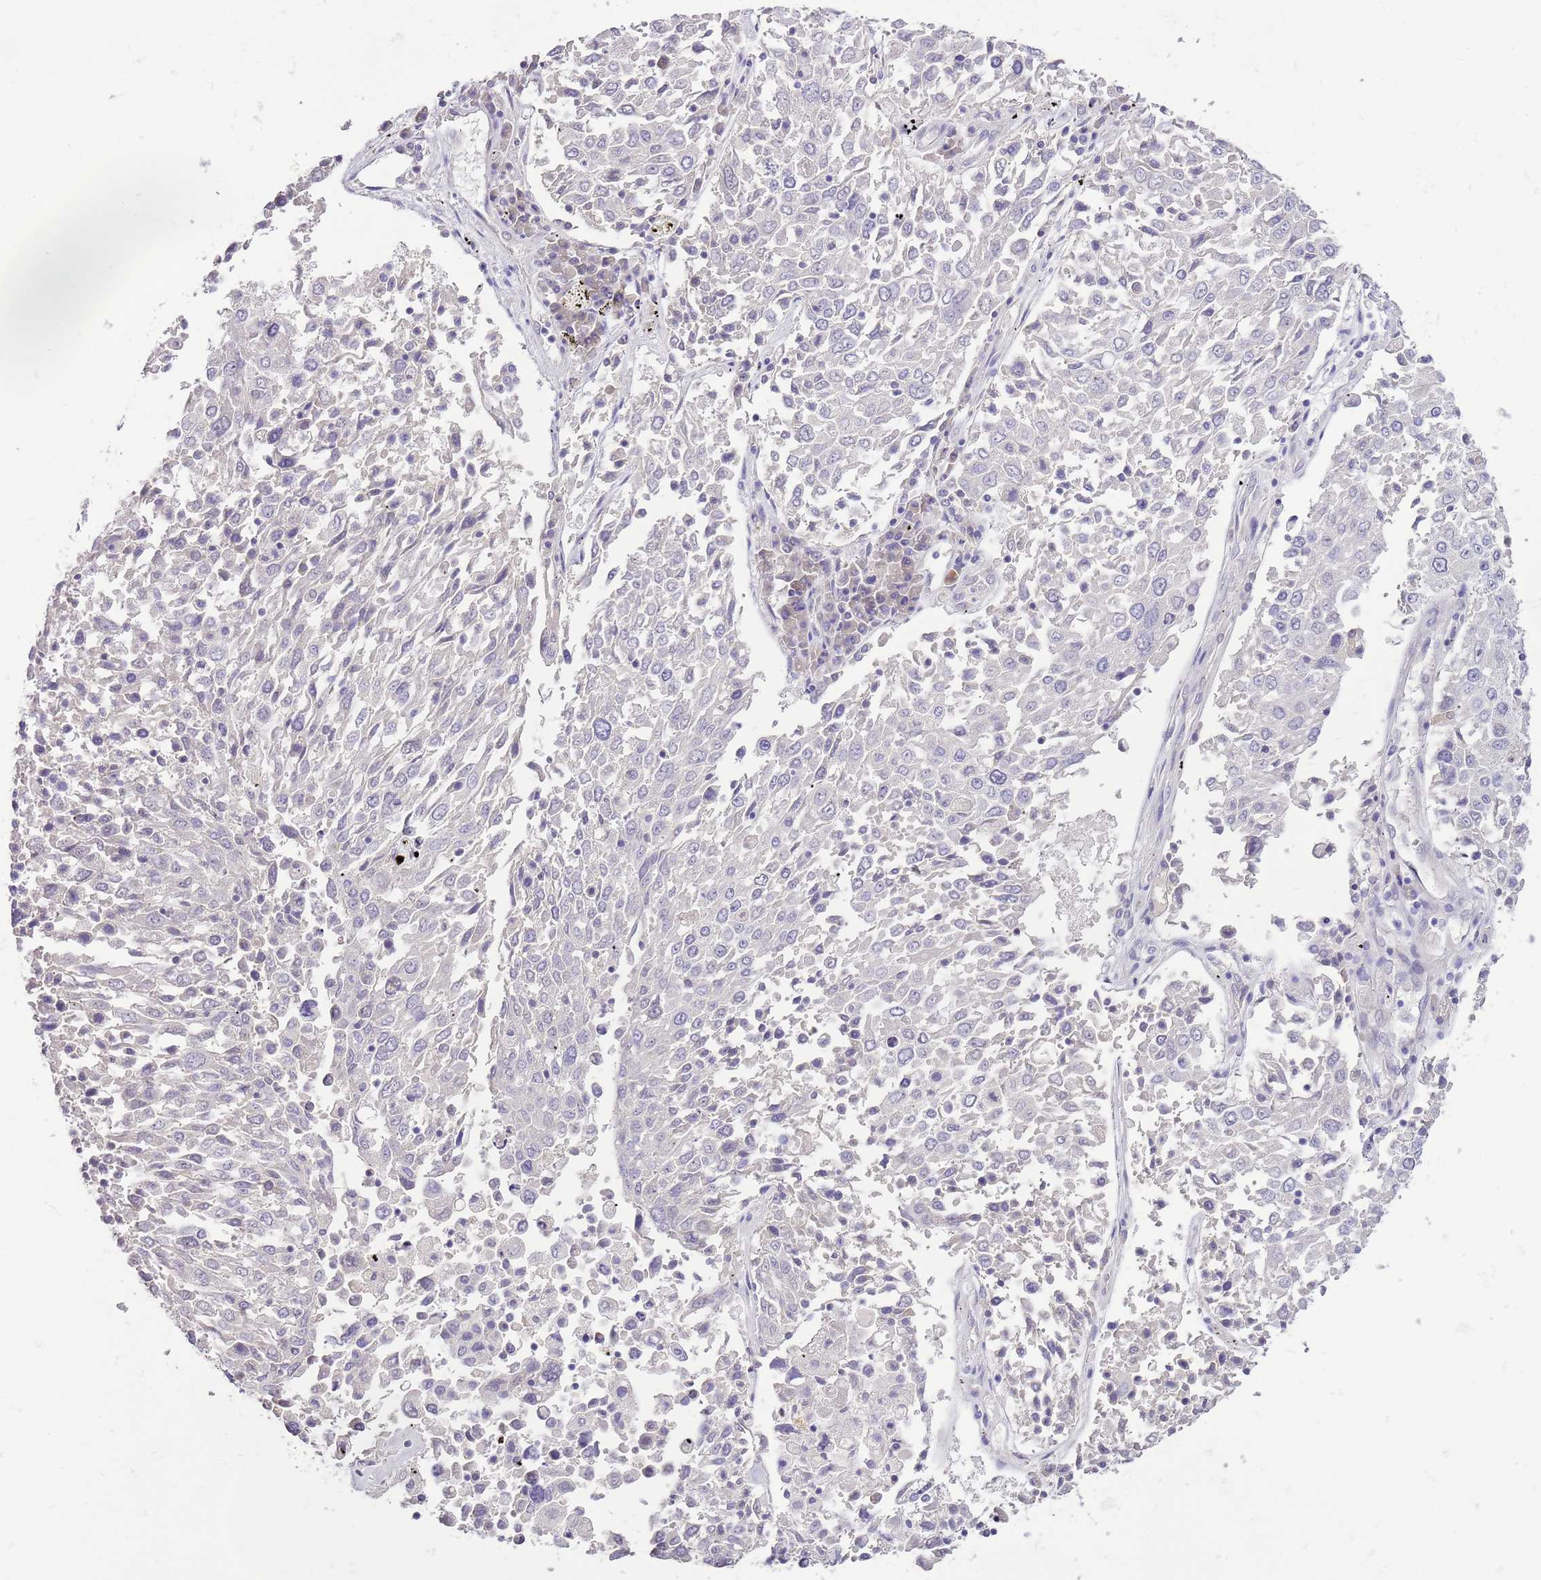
{"staining": {"intensity": "negative", "quantity": "none", "location": "none"}, "tissue": "lung cancer", "cell_type": "Tumor cells", "image_type": "cancer", "snomed": [{"axis": "morphology", "description": "Squamous cell carcinoma, NOS"}, {"axis": "topography", "description": "Lung"}], "caption": "Immunohistochemical staining of human lung cancer (squamous cell carcinoma) demonstrates no significant expression in tumor cells.", "gene": "RFK", "patient": {"sex": "male", "age": 65}}